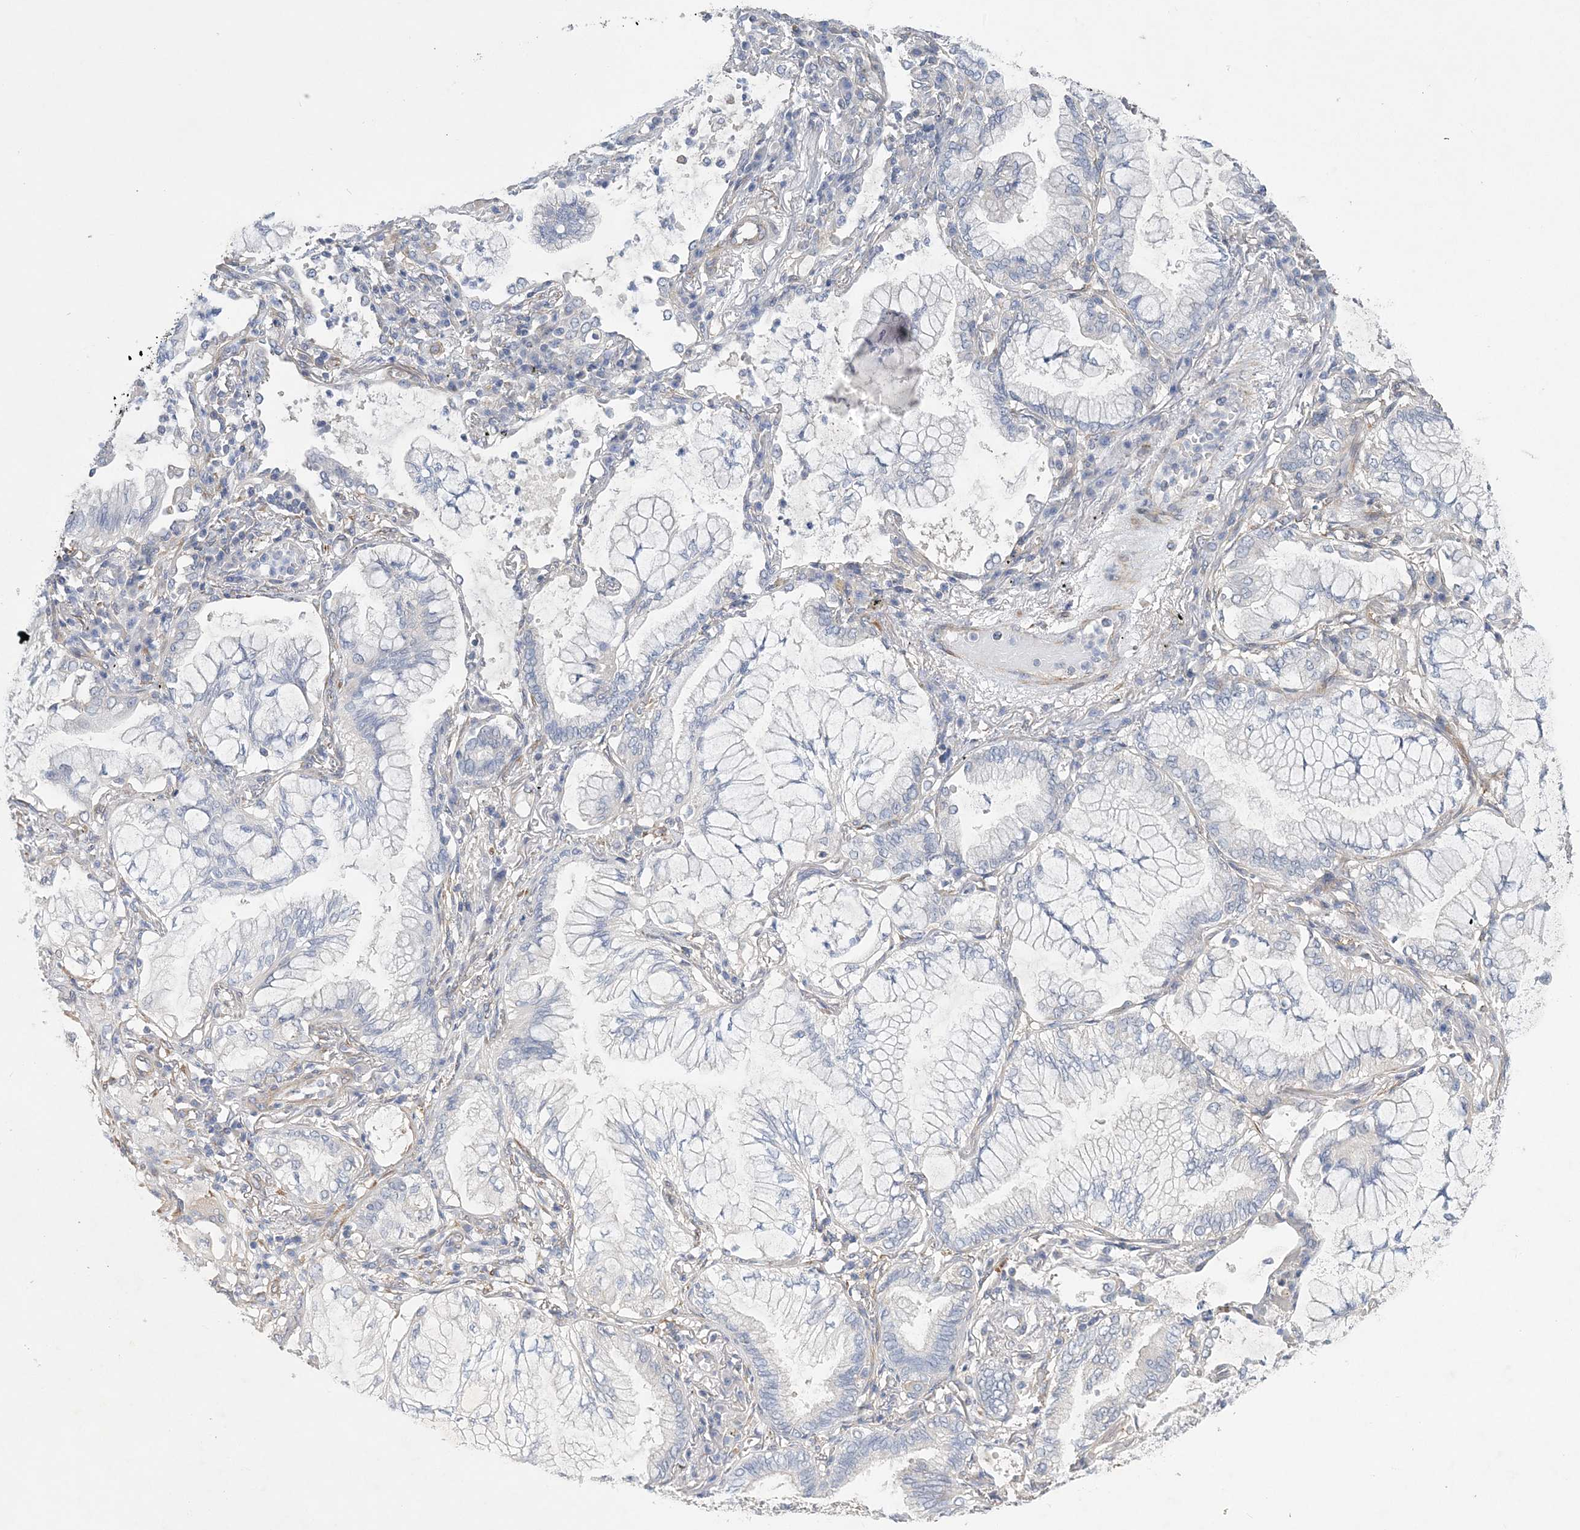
{"staining": {"intensity": "negative", "quantity": "none", "location": "none"}, "tissue": "lung cancer", "cell_type": "Tumor cells", "image_type": "cancer", "snomed": [{"axis": "morphology", "description": "Adenocarcinoma, NOS"}, {"axis": "topography", "description": "Lung"}], "caption": "High power microscopy photomicrograph of an immunohistochemistry (IHC) image of lung cancer, revealing no significant positivity in tumor cells. Nuclei are stained in blue.", "gene": "MAP4K5", "patient": {"sex": "female", "age": 70}}